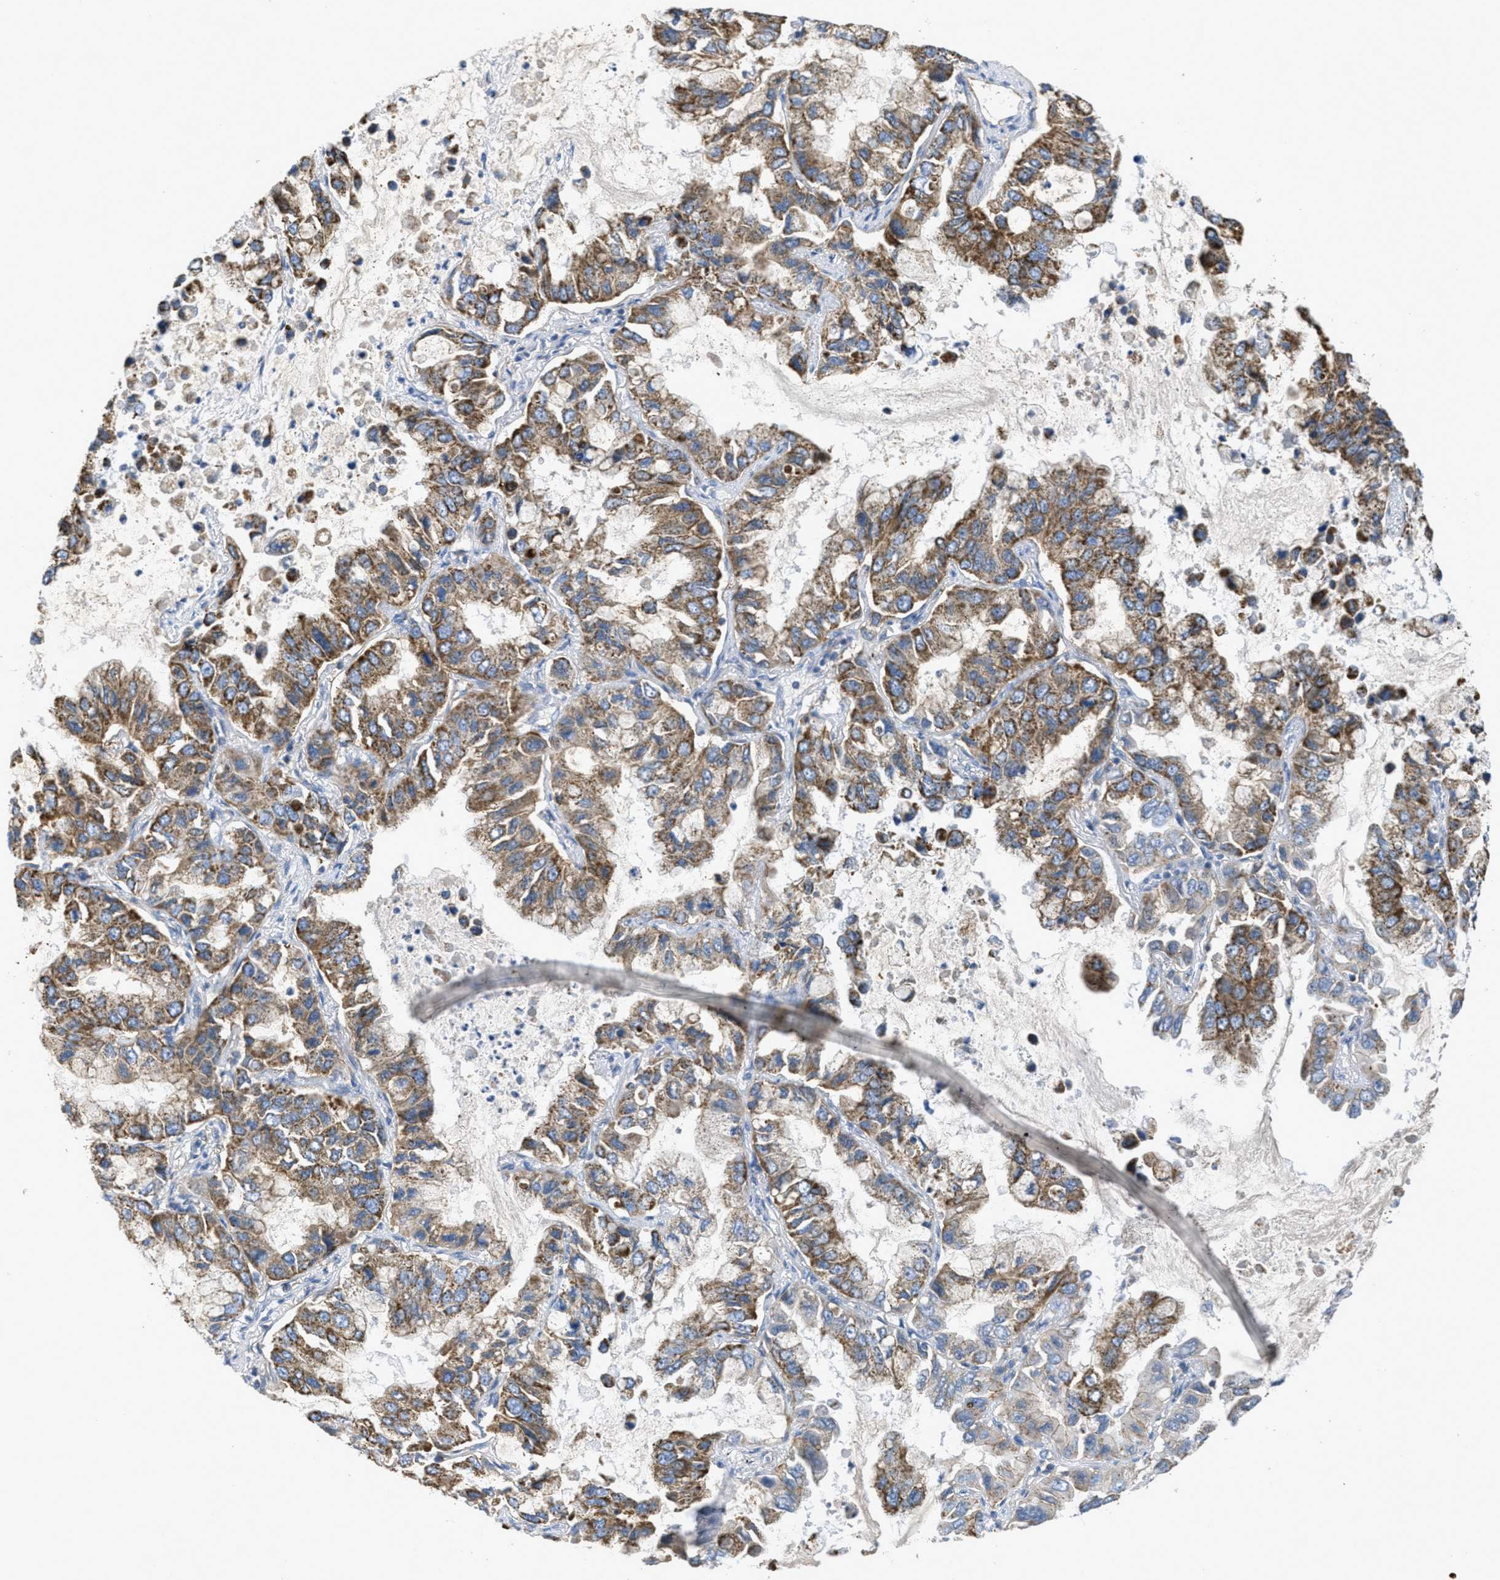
{"staining": {"intensity": "moderate", "quantity": ">75%", "location": "cytoplasmic/membranous"}, "tissue": "lung cancer", "cell_type": "Tumor cells", "image_type": "cancer", "snomed": [{"axis": "morphology", "description": "Adenocarcinoma, NOS"}, {"axis": "topography", "description": "Lung"}], "caption": "Human lung cancer (adenocarcinoma) stained with a protein marker exhibits moderate staining in tumor cells.", "gene": "BTN3A1", "patient": {"sex": "male", "age": 64}}